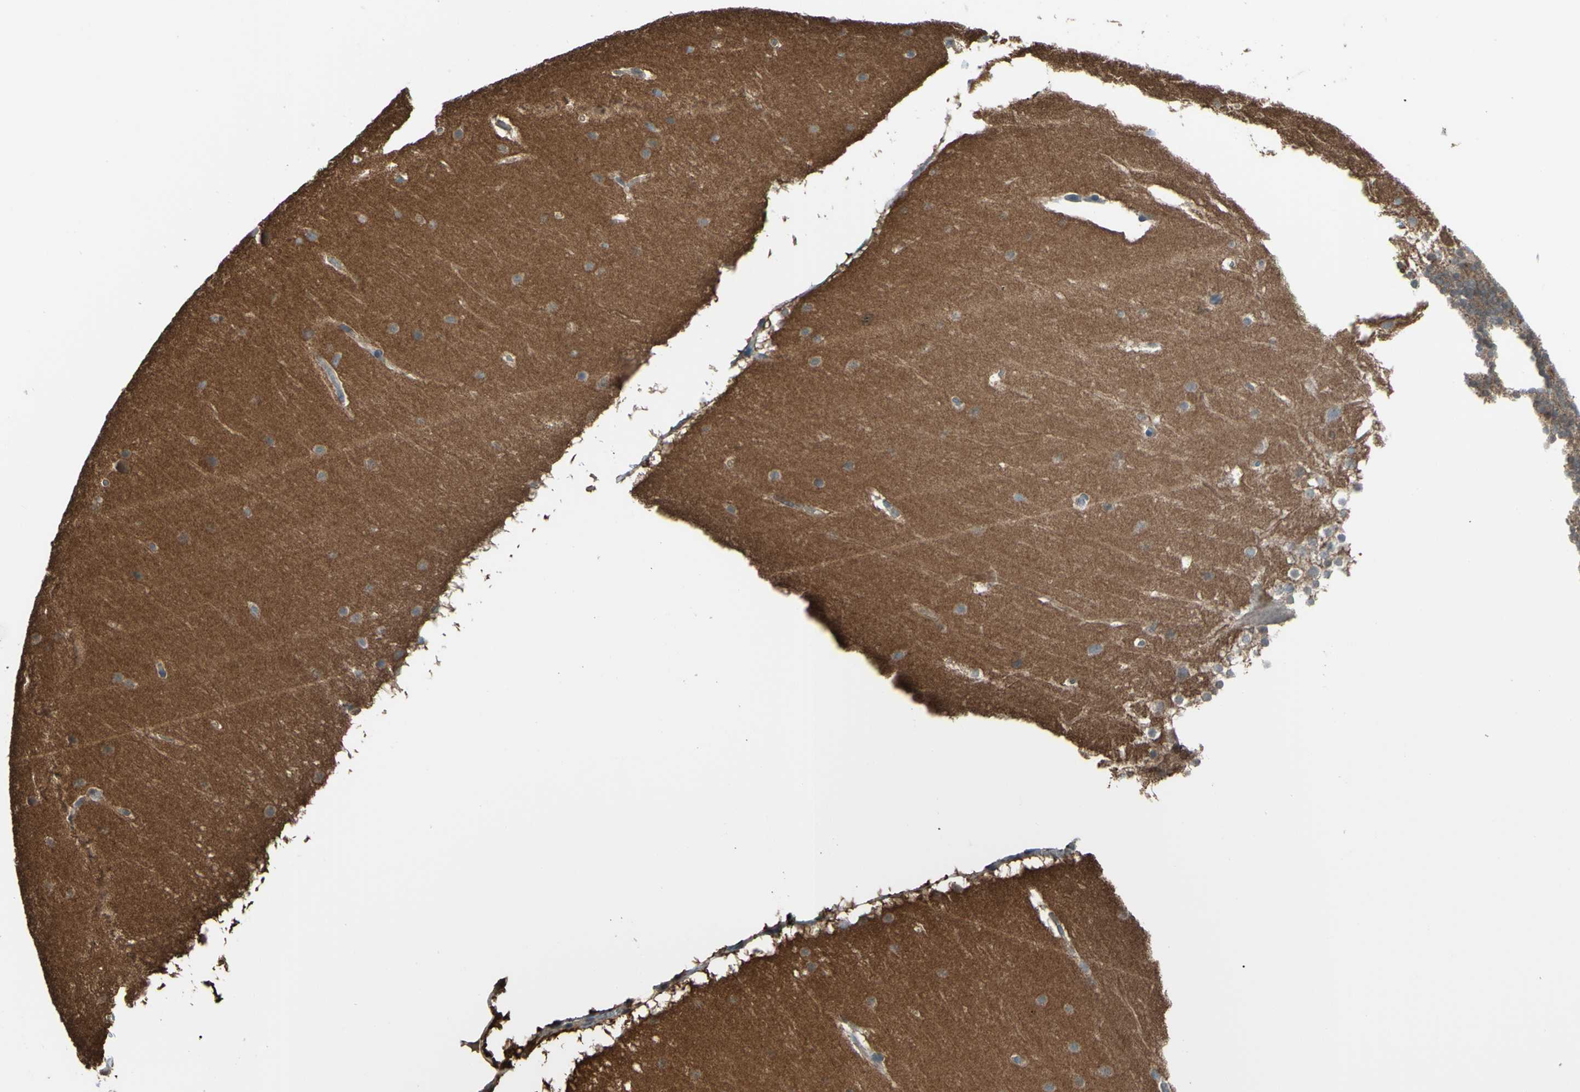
{"staining": {"intensity": "negative", "quantity": "none", "location": "none"}, "tissue": "cerebellum", "cell_type": "Cells in granular layer", "image_type": "normal", "snomed": [{"axis": "morphology", "description": "Normal tissue, NOS"}, {"axis": "topography", "description": "Cerebellum"}], "caption": "Immunohistochemistry of normal cerebellum demonstrates no positivity in cells in granular layer. The staining was performed using DAB to visualize the protein expression in brown, while the nuclei were stained in blue with hematoxylin (Magnification: 20x).", "gene": "YWHAQ", "patient": {"sex": "female", "age": 19}}